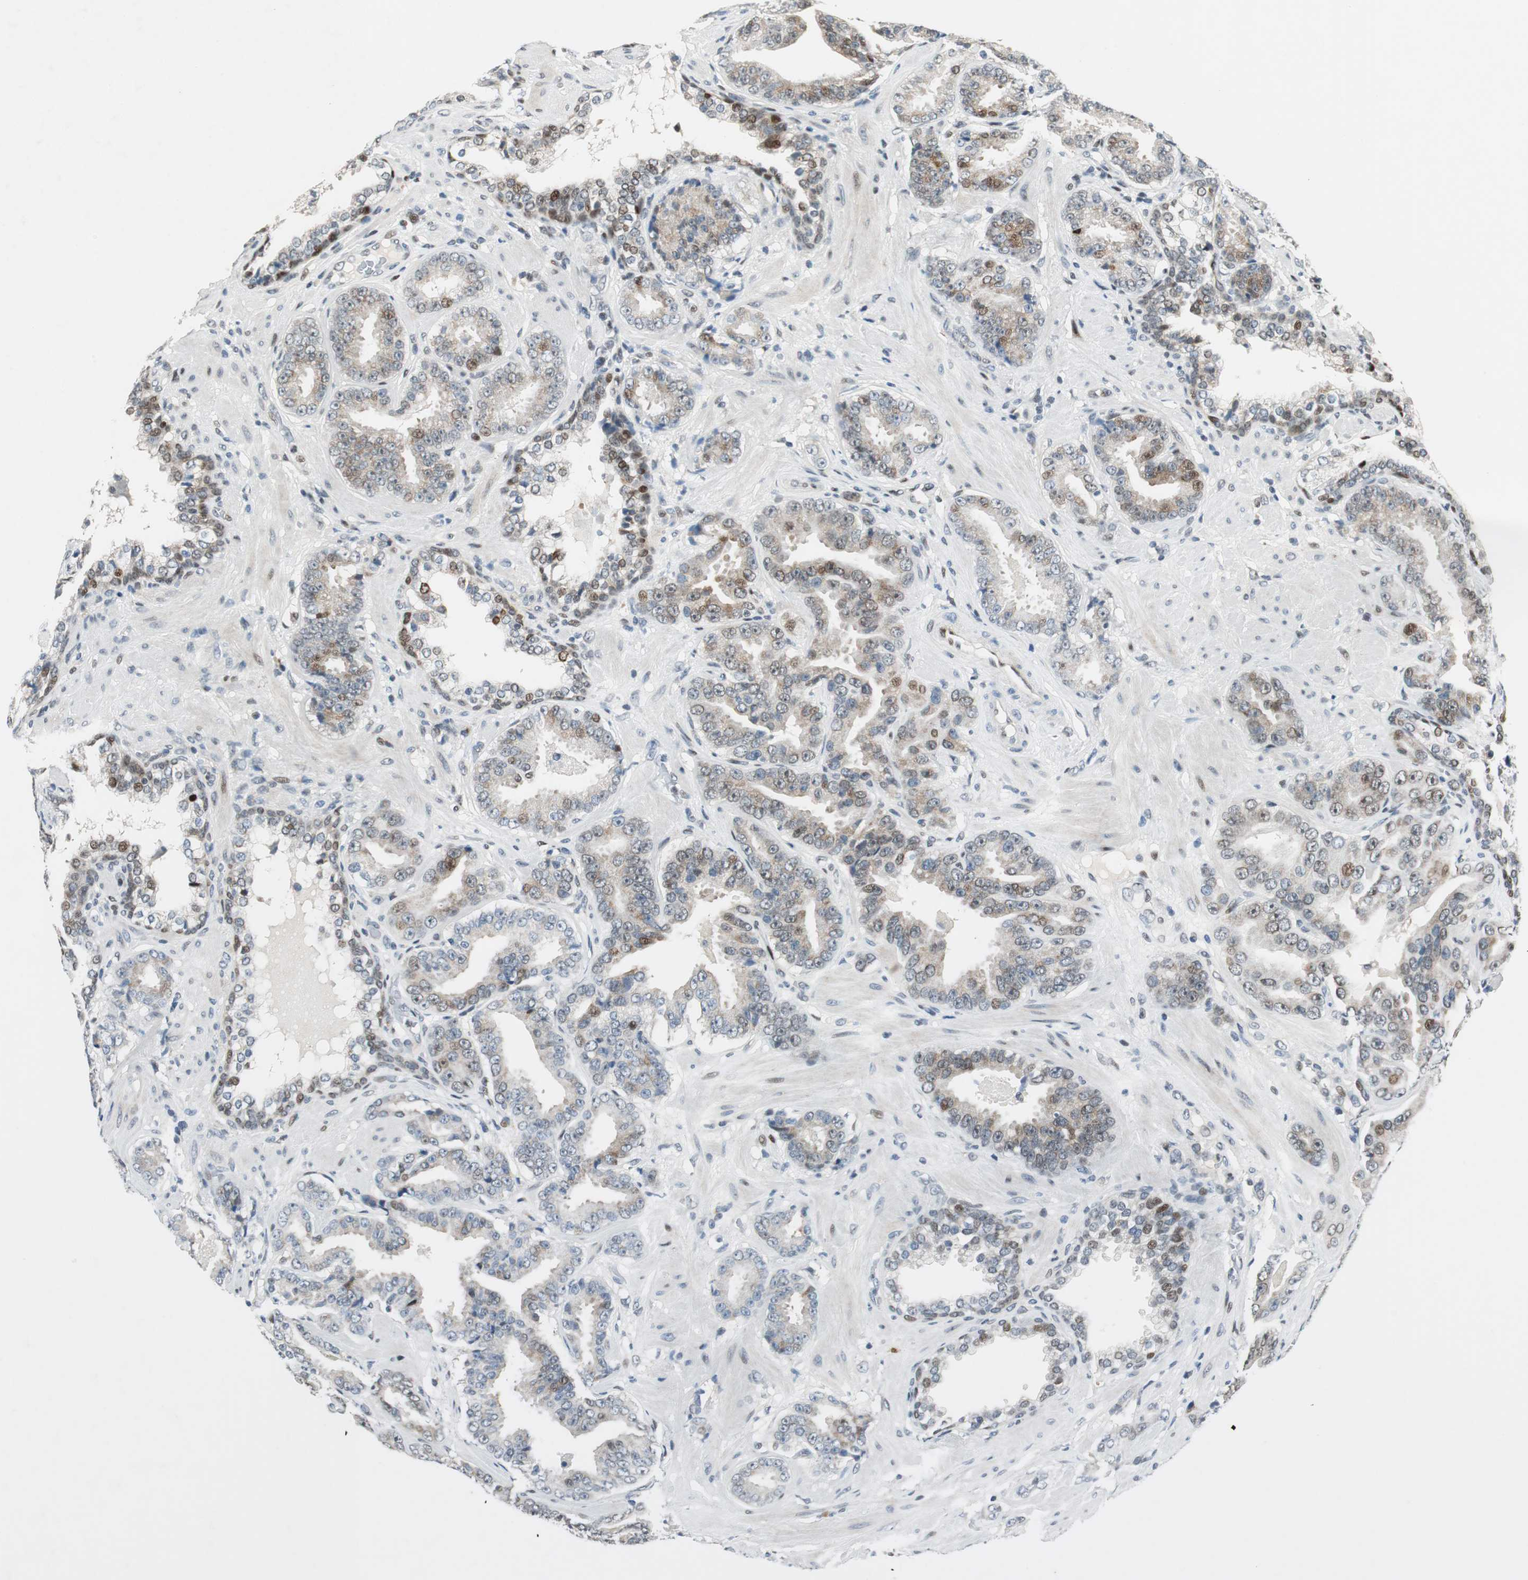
{"staining": {"intensity": "moderate", "quantity": "<25%", "location": "cytoplasmic/membranous,nuclear"}, "tissue": "prostate cancer", "cell_type": "Tumor cells", "image_type": "cancer", "snomed": [{"axis": "morphology", "description": "Adenocarcinoma, Low grade"}, {"axis": "topography", "description": "Prostate"}], "caption": "A micrograph showing moderate cytoplasmic/membranous and nuclear expression in about <25% of tumor cells in prostate cancer, as visualized by brown immunohistochemical staining.", "gene": "AJUBA", "patient": {"sex": "male", "age": 59}}